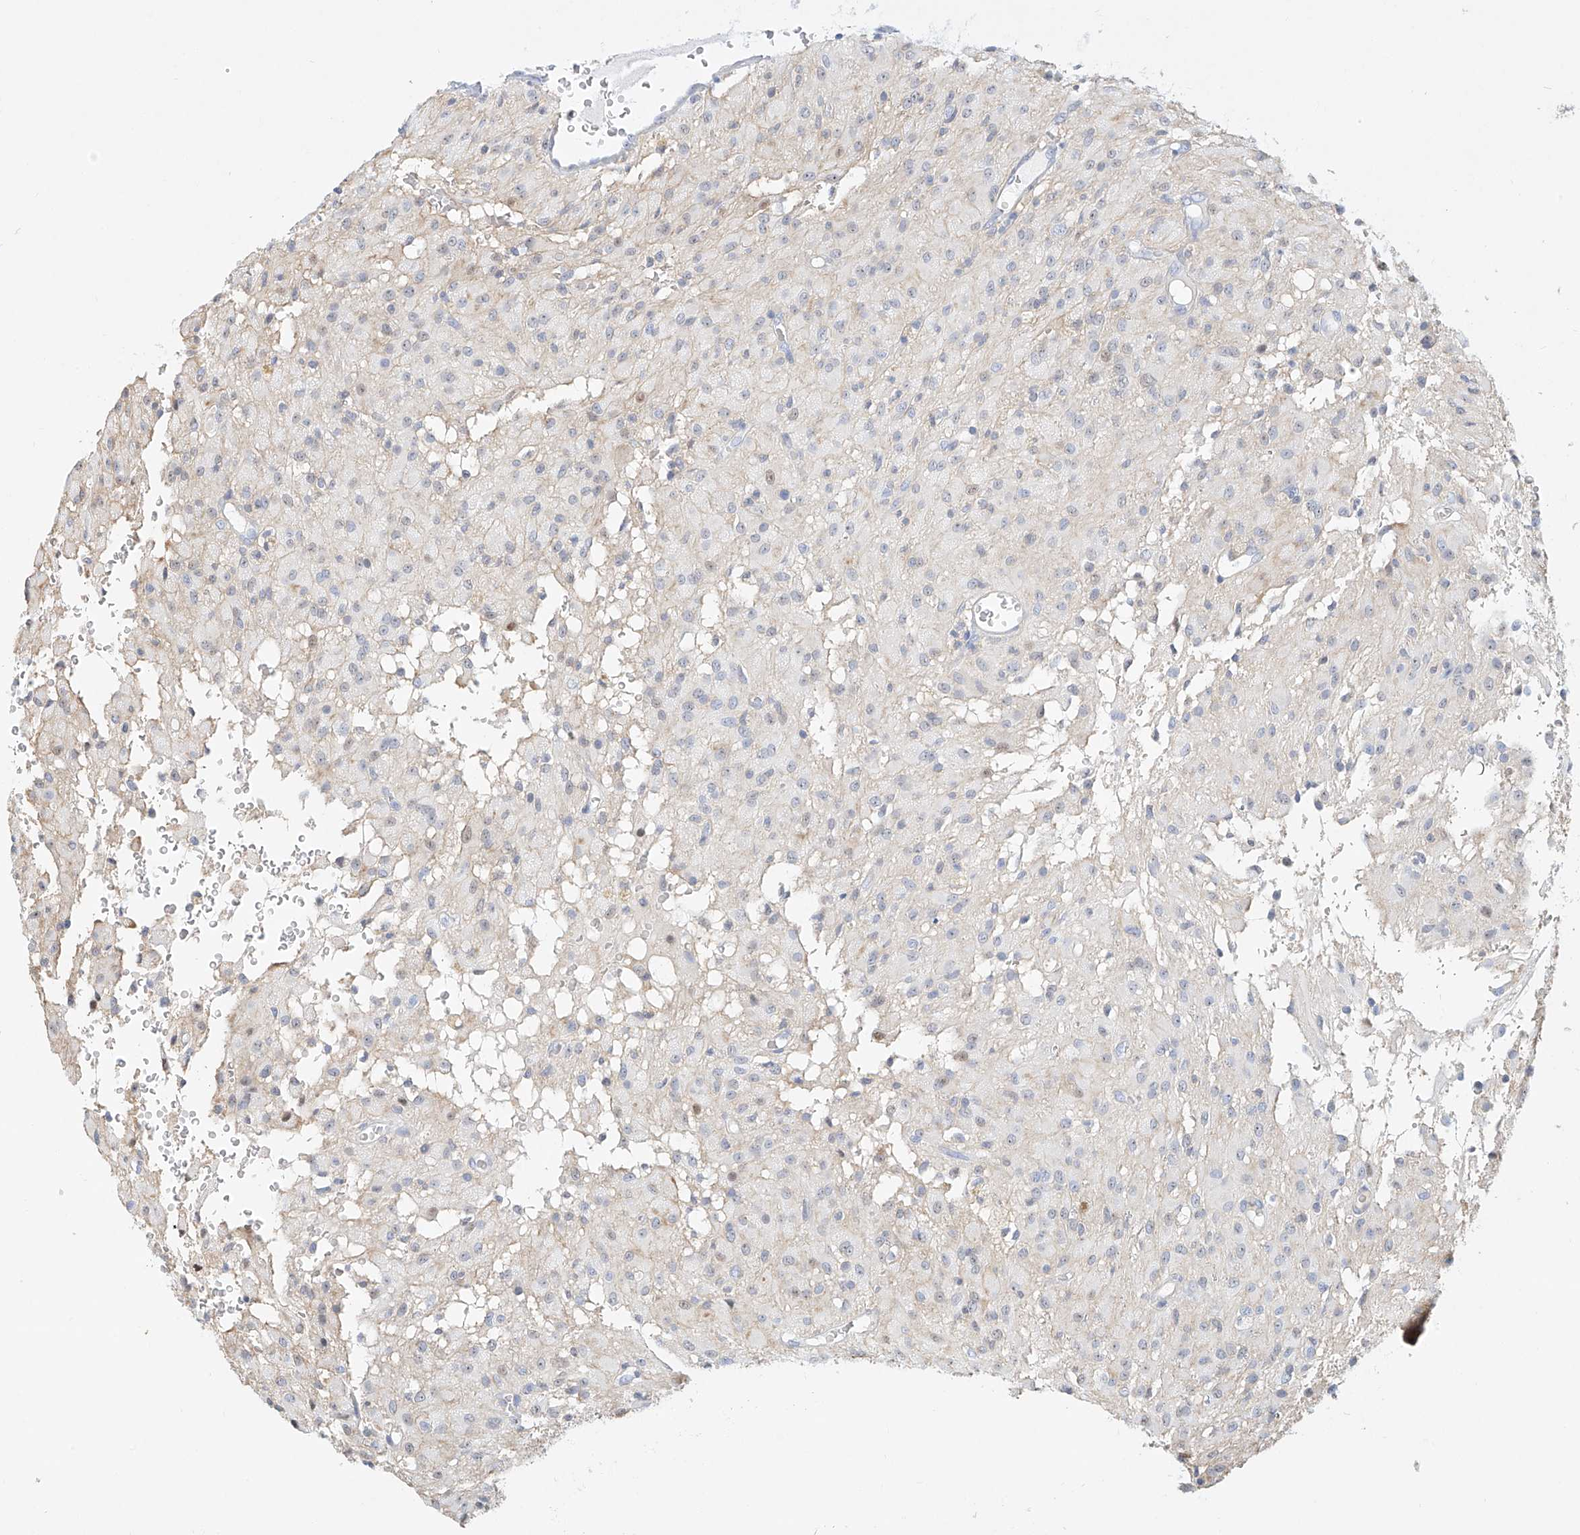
{"staining": {"intensity": "negative", "quantity": "none", "location": "none"}, "tissue": "glioma", "cell_type": "Tumor cells", "image_type": "cancer", "snomed": [{"axis": "morphology", "description": "Glioma, malignant, High grade"}, {"axis": "topography", "description": "Brain"}], "caption": "Tumor cells show no significant protein expression in glioma.", "gene": "SNU13", "patient": {"sex": "female", "age": 59}}